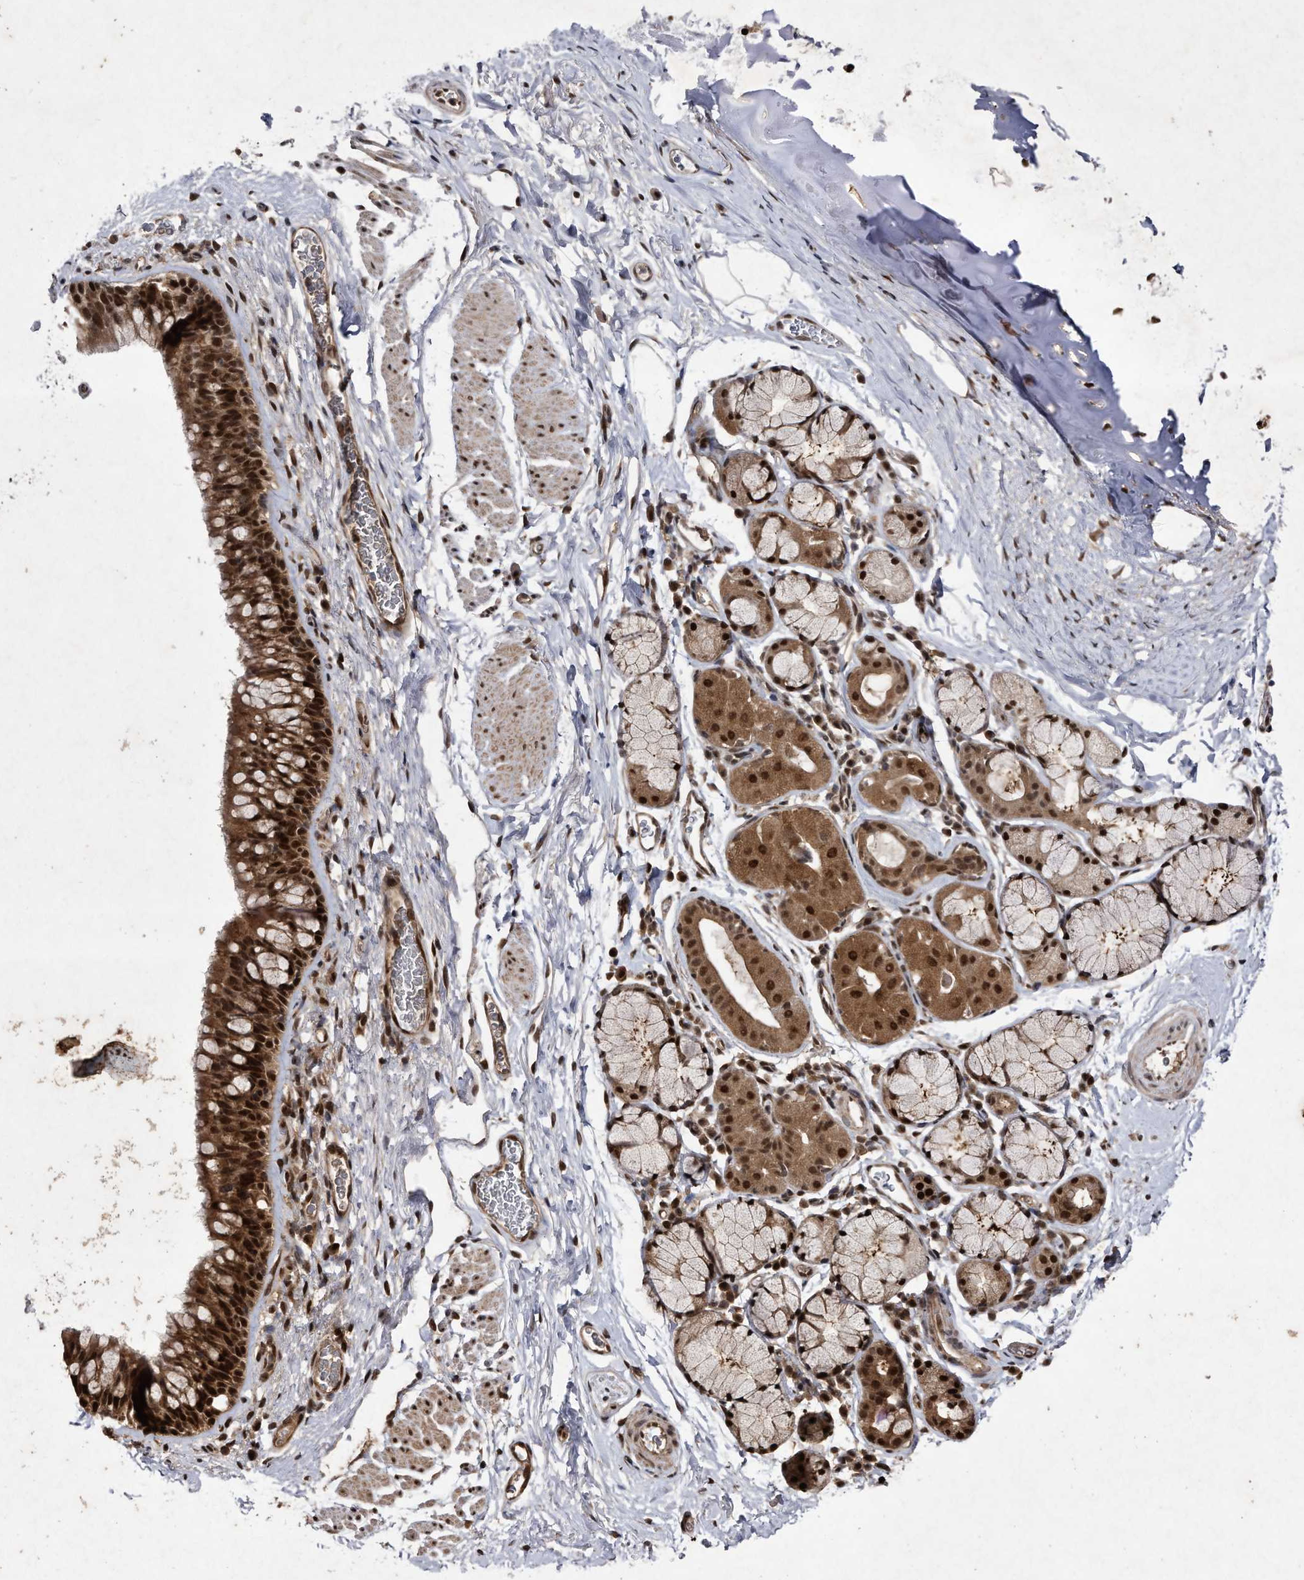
{"staining": {"intensity": "strong", "quantity": "25%-75%", "location": "cytoplasmic/membranous,nuclear"}, "tissue": "bronchus", "cell_type": "Respiratory epithelial cells", "image_type": "normal", "snomed": [{"axis": "morphology", "description": "Normal tissue, NOS"}, {"axis": "topography", "description": "Cartilage tissue"}, {"axis": "topography", "description": "Bronchus"}], "caption": "An image showing strong cytoplasmic/membranous,nuclear expression in approximately 25%-75% of respiratory epithelial cells in benign bronchus, as visualized by brown immunohistochemical staining.", "gene": "RAD23B", "patient": {"sex": "female", "age": 53}}